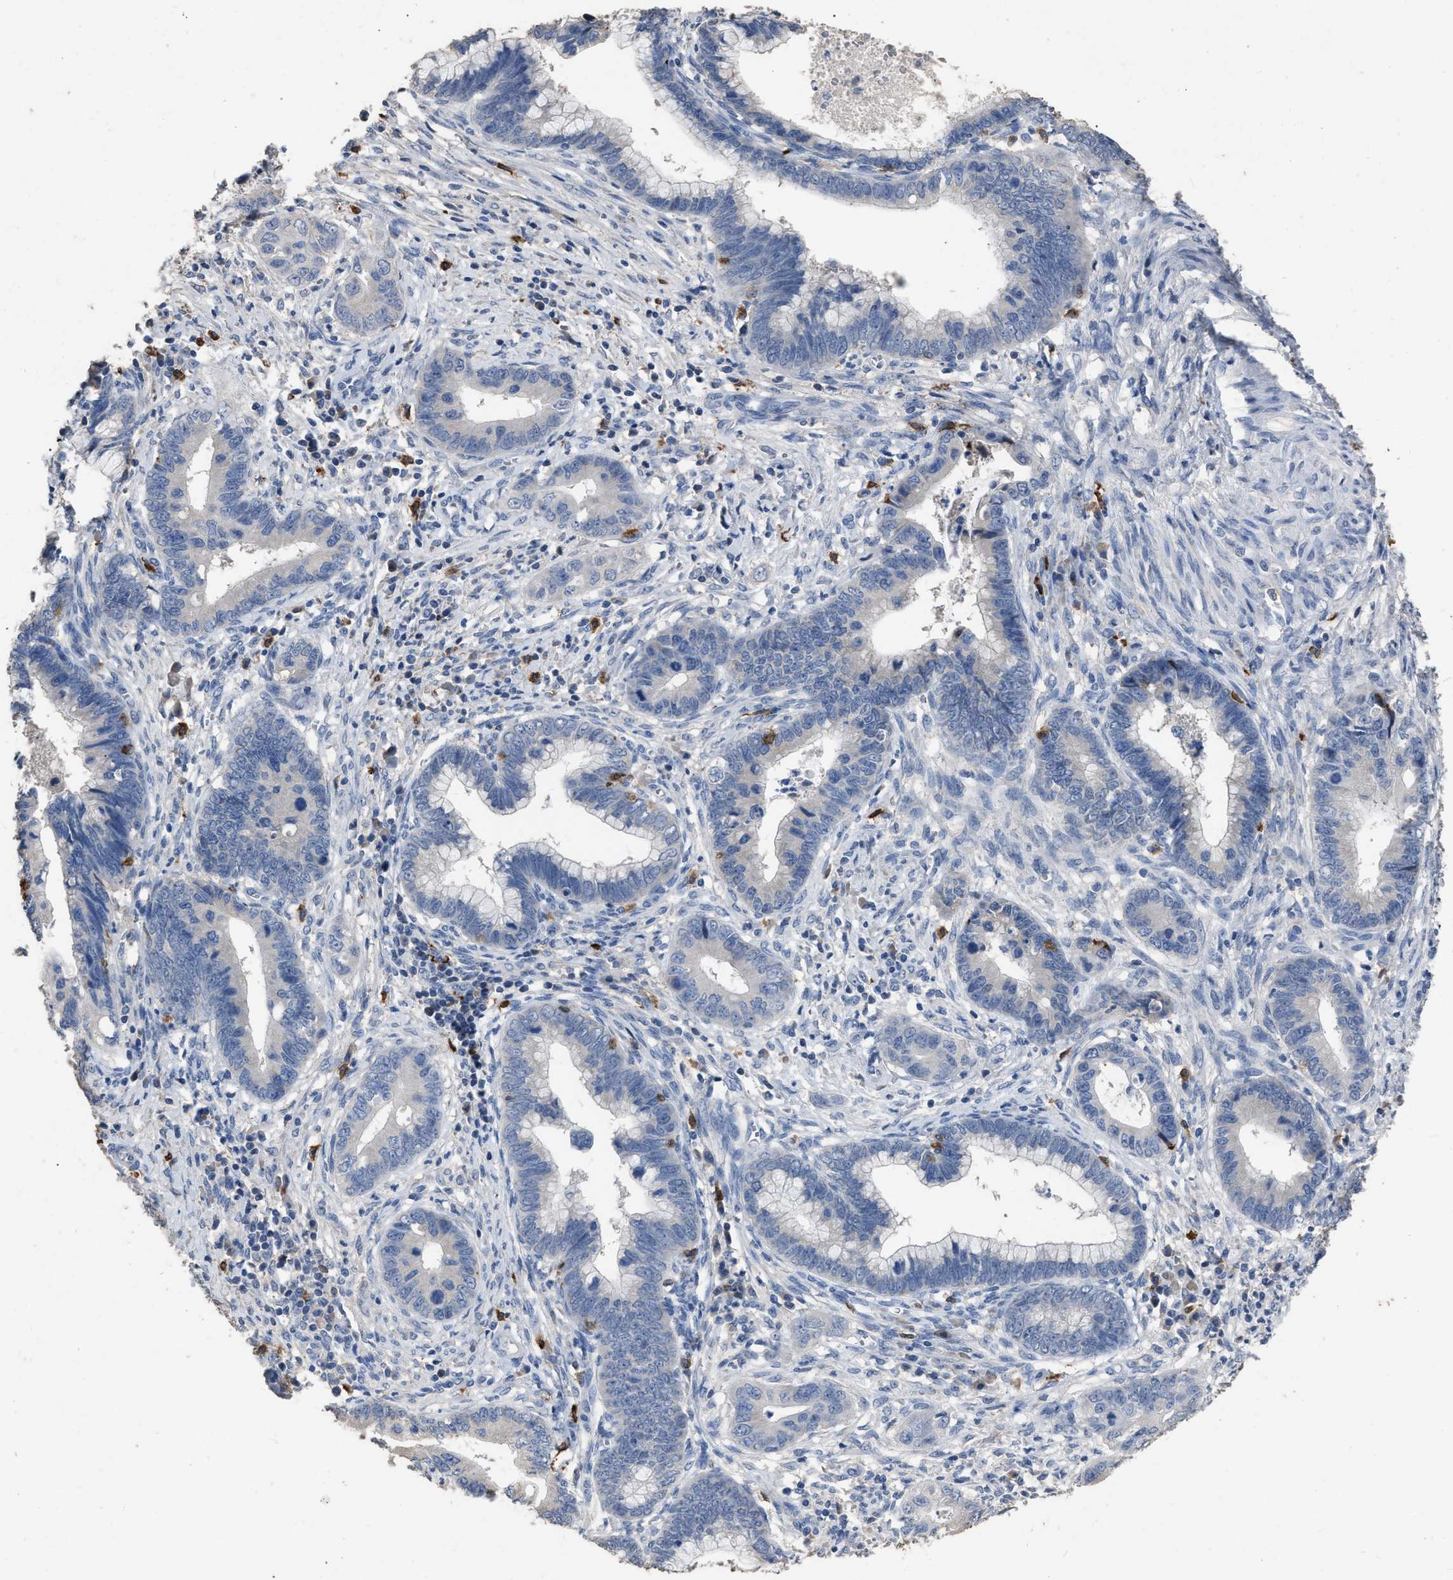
{"staining": {"intensity": "negative", "quantity": "none", "location": "none"}, "tissue": "cervical cancer", "cell_type": "Tumor cells", "image_type": "cancer", "snomed": [{"axis": "morphology", "description": "Adenocarcinoma, NOS"}, {"axis": "topography", "description": "Cervix"}], "caption": "Adenocarcinoma (cervical) was stained to show a protein in brown. There is no significant staining in tumor cells.", "gene": "HABP2", "patient": {"sex": "female", "age": 44}}